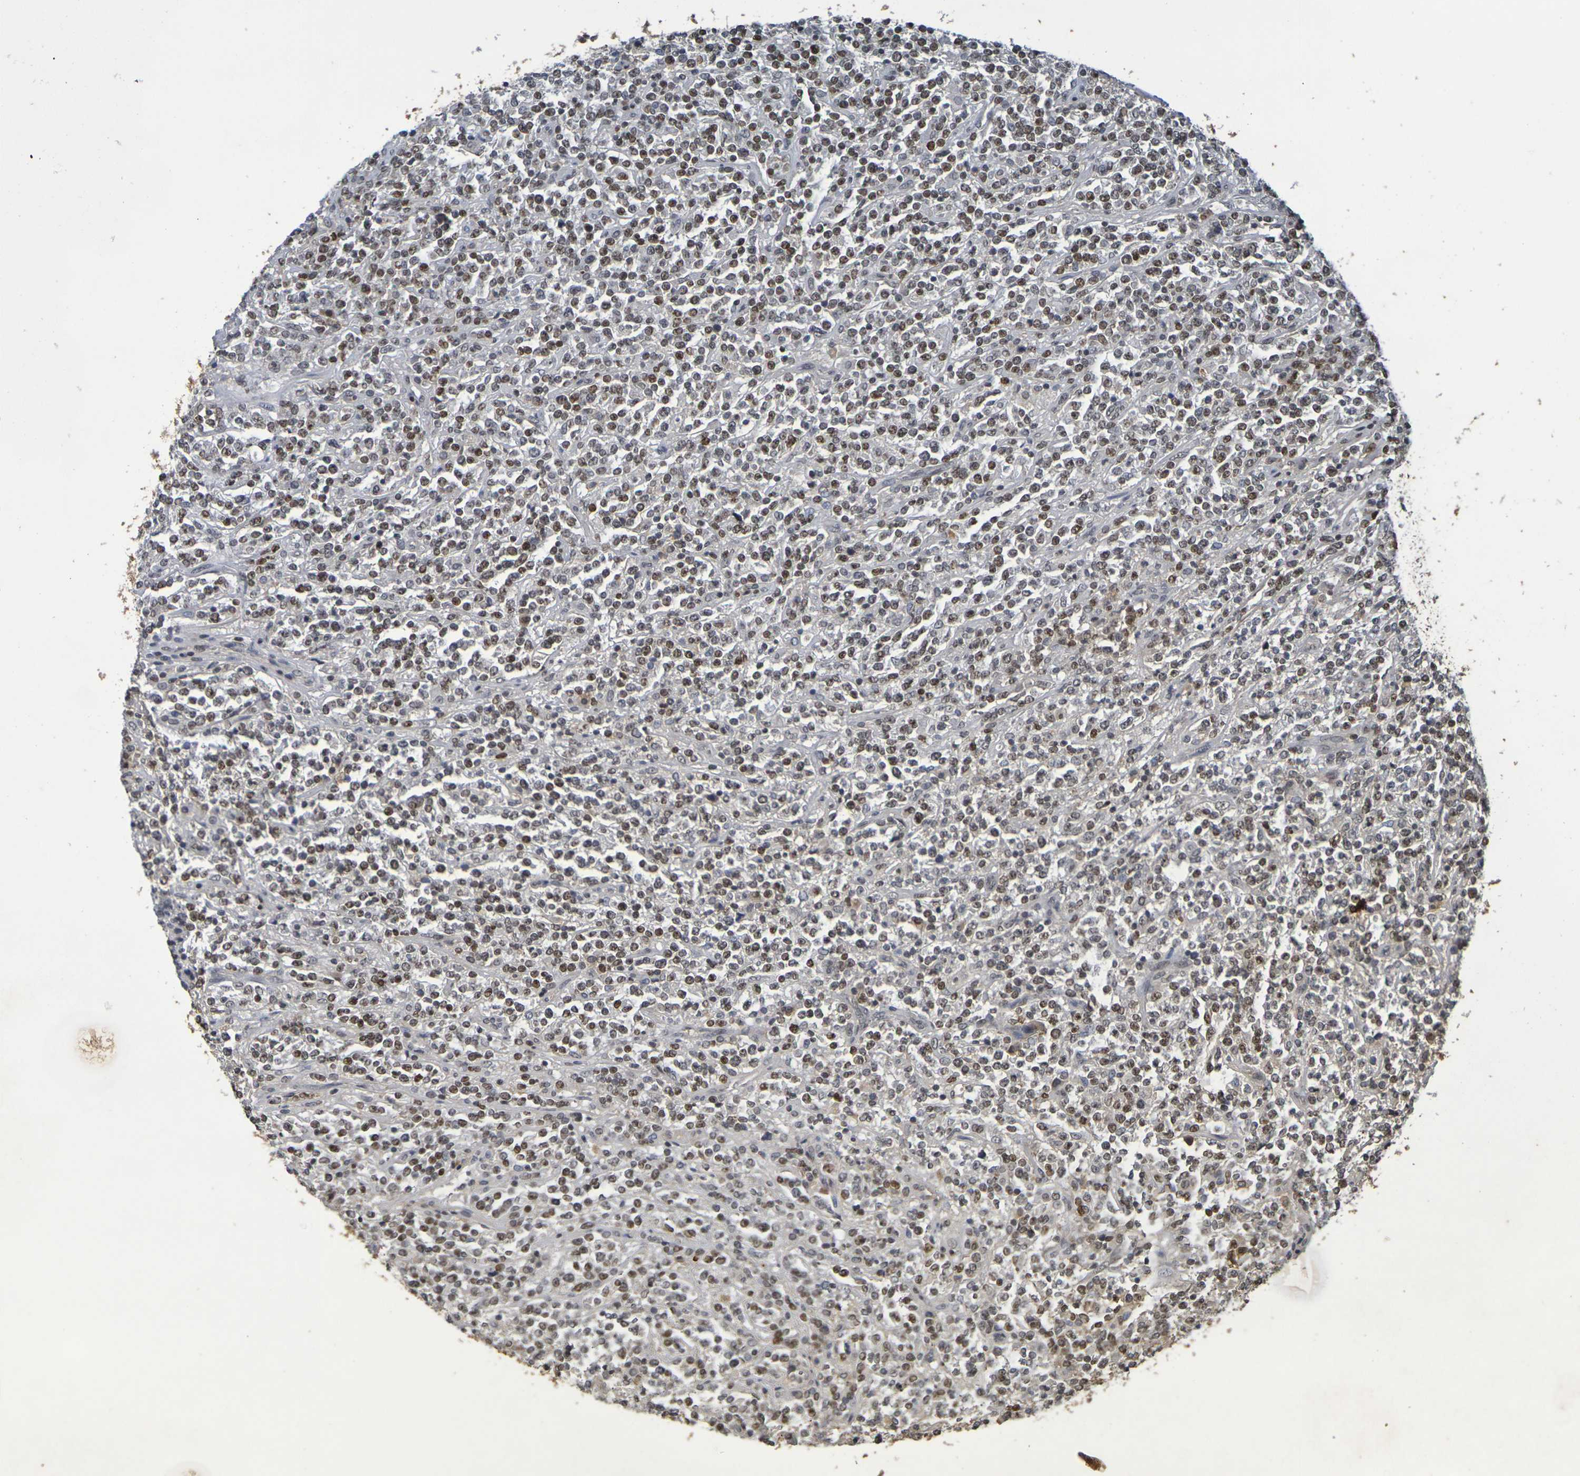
{"staining": {"intensity": "moderate", "quantity": ">75%", "location": "nuclear"}, "tissue": "lymphoma", "cell_type": "Tumor cells", "image_type": "cancer", "snomed": [{"axis": "morphology", "description": "Malignant lymphoma, non-Hodgkin's type, High grade"}, {"axis": "topography", "description": "Soft tissue"}], "caption": "Immunohistochemistry (IHC) photomicrograph of neoplastic tissue: high-grade malignant lymphoma, non-Hodgkin's type stained using IHC displays medium levels of moderate protein expression localized specifically in the nuclear of tumor cells, appearing as a nuclear brown color.", "gene": "TERF2", "patient": {"sex": "male", "age": 18}}